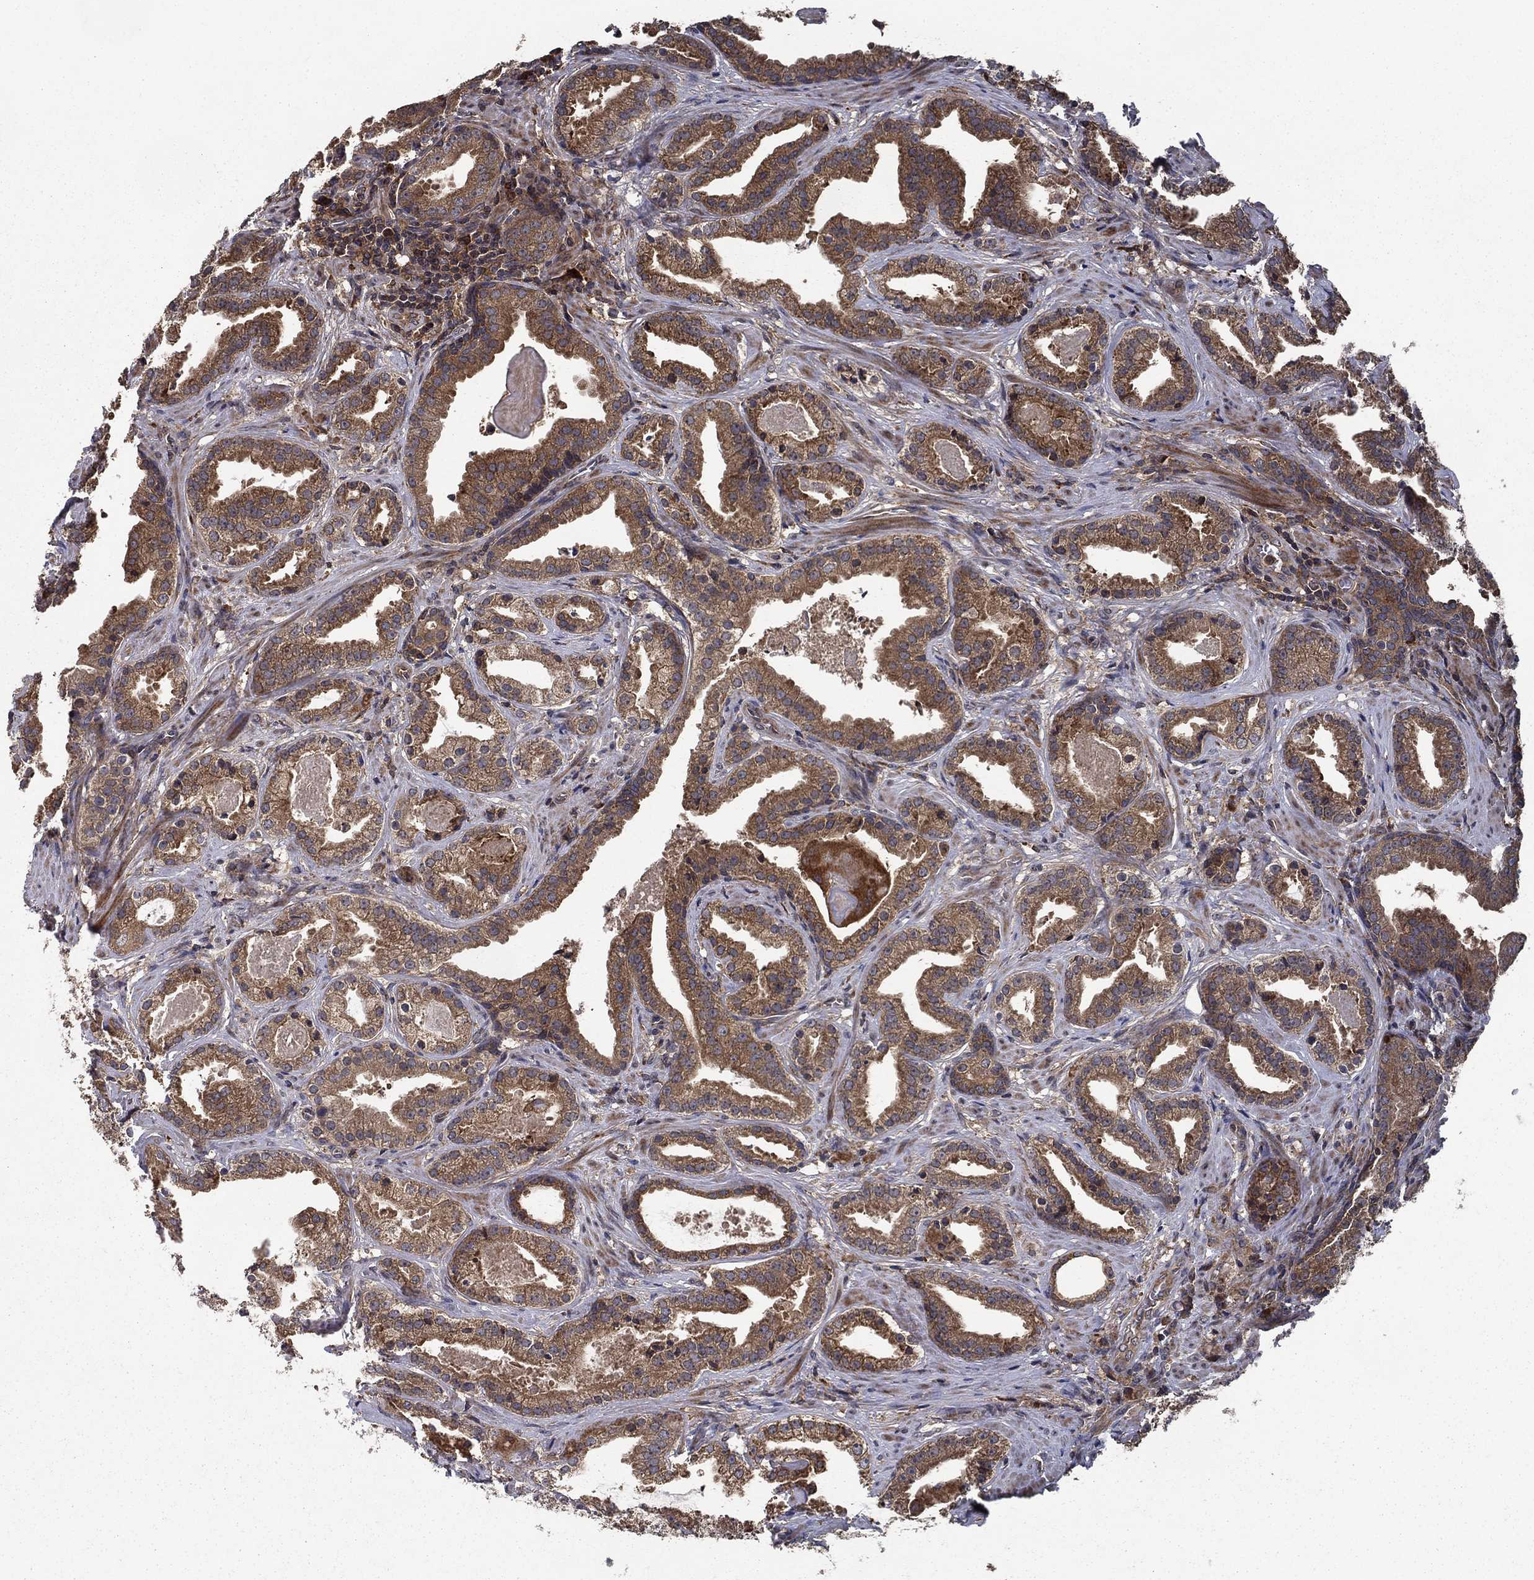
{"staining": {"intensity": "strong", "quantity": ">75%", "location": "cytoplasmic/membranous"}, "tissue": "prostate cancer", "cell_type": "Tumor cells", "image_type": "cancer", "snomed": [{"axis": "morphology", "description": "Adenocarcinoma, NOS"}, {"axis": "morphology", "description": "Adenocarcinoma, High grade"}, {"axis": "topography", "description": "Prostate"}], "caption": "Protein expression analysis of adenocarcinoma (high-grade) (prostate) reveals strong cytoplasmic/membranous positivity in approximately >75% of tumor cells.", "gene": "BABAM2", "patient": {"sex": "male", "age": 64}}